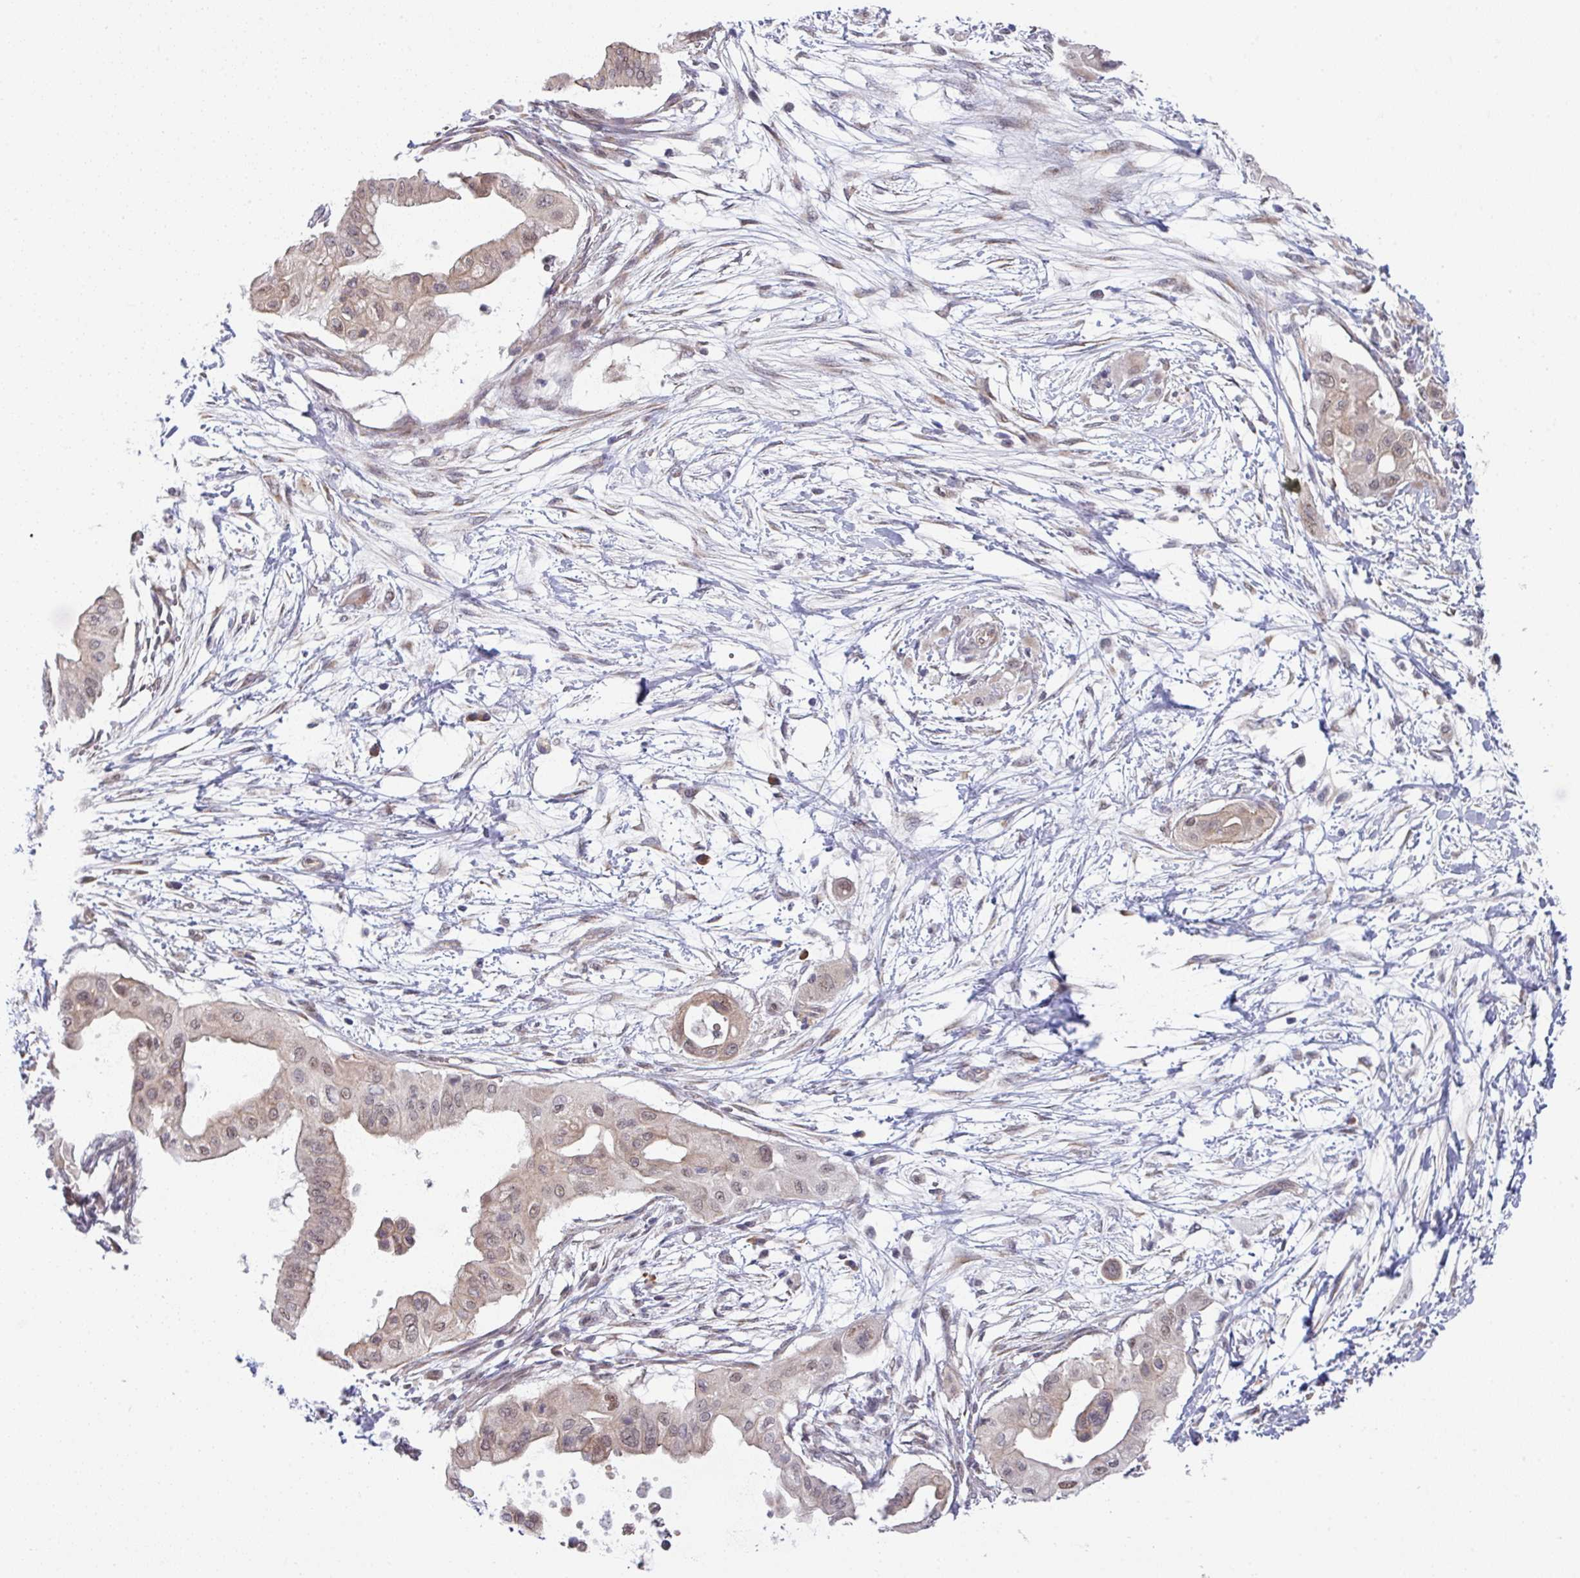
{"staining": {"intensity": "weak", "quantity": ">75%", "location": "cytoplasmic/membranous,nuclear"}, "tissue": "pancreatic cancer", "cell_type": "Tumor cells", "image_type": "cancer", "snomed": [{"axis": "morphology", "description": "Adenocarcinoma, NOS"}, {"axis": "topography", "description": "Pancreas"}], "caption": "Immunohistochemistry (IHC) image of neoplastic tissue: pancreatic cancer stained using immunohistochemistry (IHC) reveals low levels of weak protein expression localized specifically in the cytoplasmic/membranous and nuclear of tumor cells, appearing as a cytoplasmic/membranous and nuclear brown color.", "gene": "TMED5", "patient": {"sex": "male", "age": 68}}